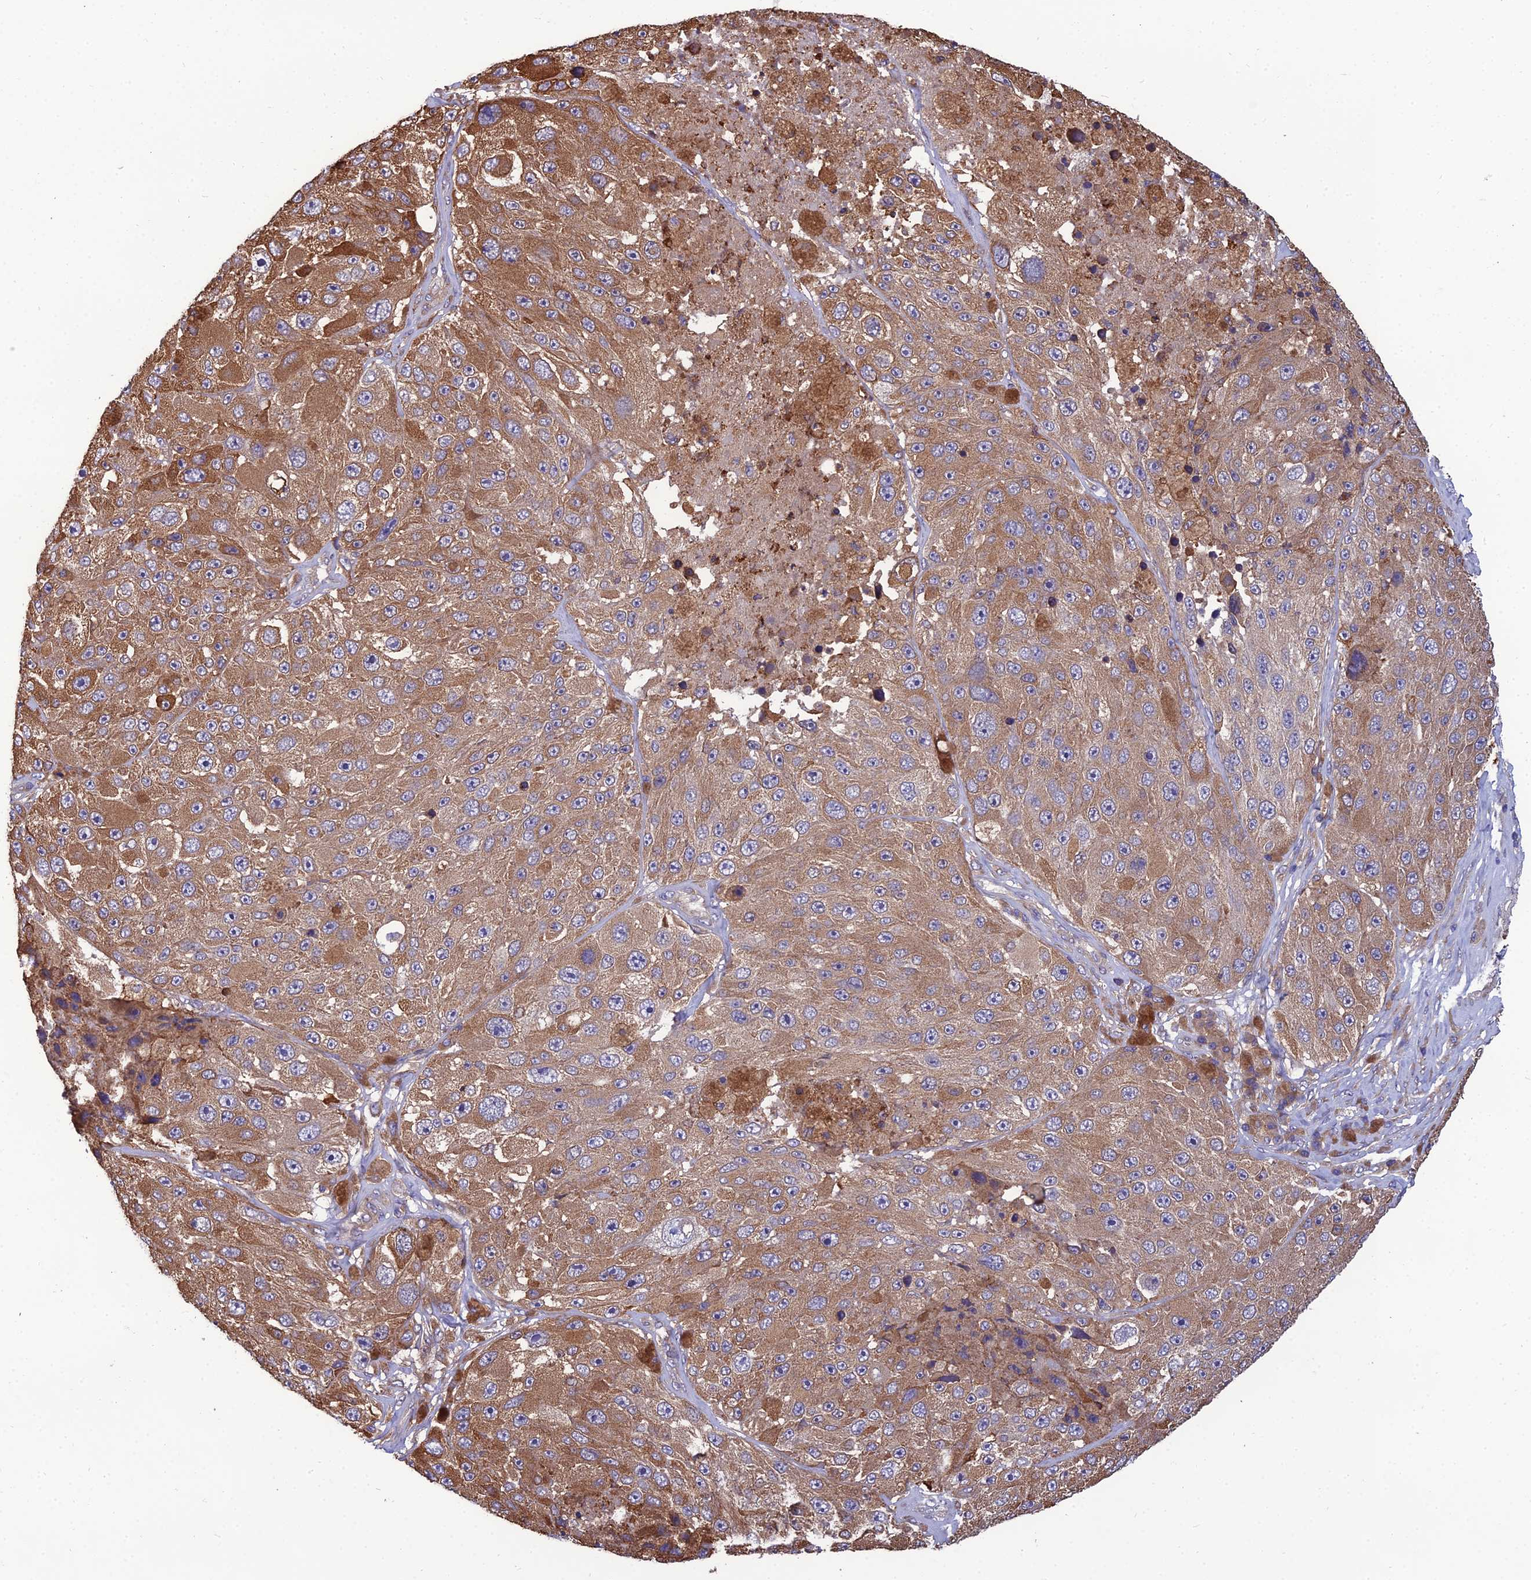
{"staining": {"intensity": "moderate", "quantity": ">75%", "location": "cytoplasmic/membranous"}, "tissue": "melanoma", "cell_type": "Tumor cells", "image_type": "cancer", "snomed": [{"axis": "morphology", "description": "Malignant melanoma, Metastatic site"}, {"axis": "topography", "description": "Lymph node"}], "caption": "This is an image of IHC staining of melanoma, which shows moderate positivity in the cytoplasmic/membranous of tumor cells.", "gene": "UMAD1", "patient": {"sex": "male", "age": 62}}